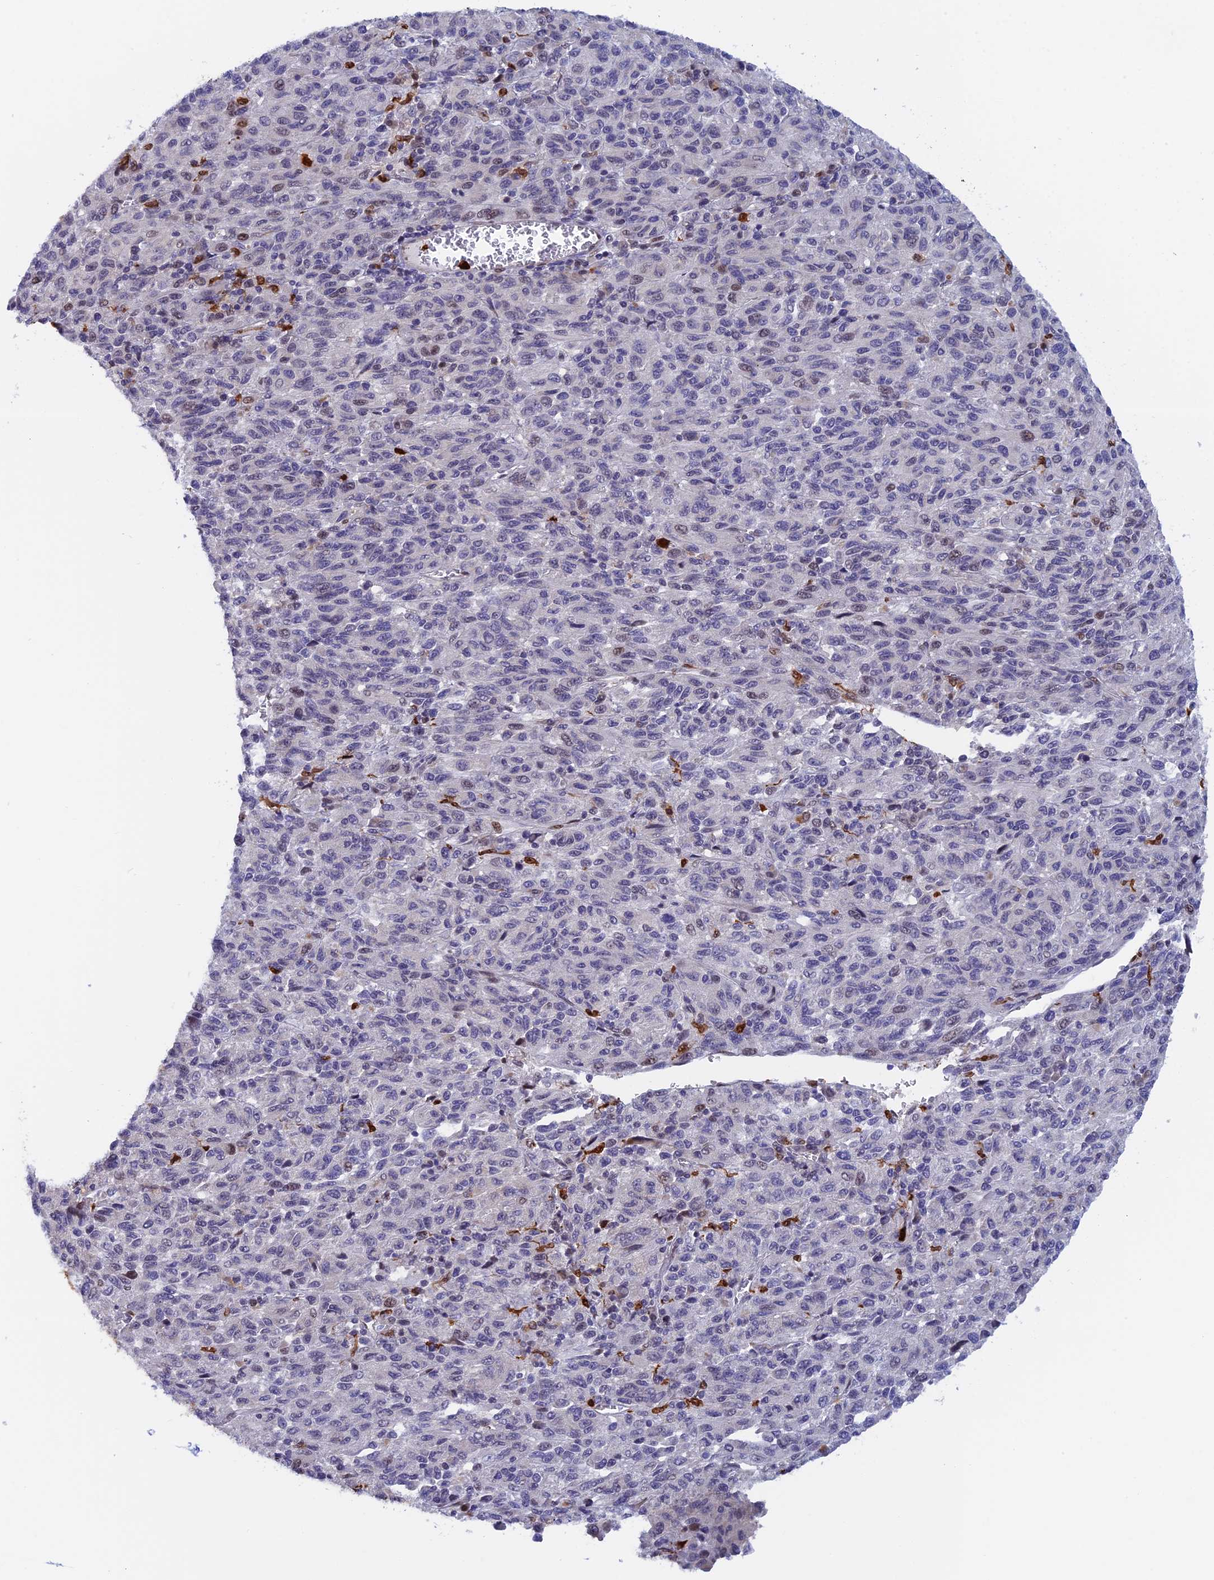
{"staining": {"intensity": "negative", "quantity": "none", "location": "none"}, "tissue": "melanoma", "cell_type": "Tumor cells", "image_type": "cancer", "snomed": [{"axis": "morphology", "description": "Malignant melanoma, Metastatic site"}, {"axis": "topography", "description": "Lung"}], "caption": "The photomicrograph exhibits no significant expression in tumor cells of melanoma.", "gene": "SLC26A1", "patient": {"sex": "male", "age": 64}}